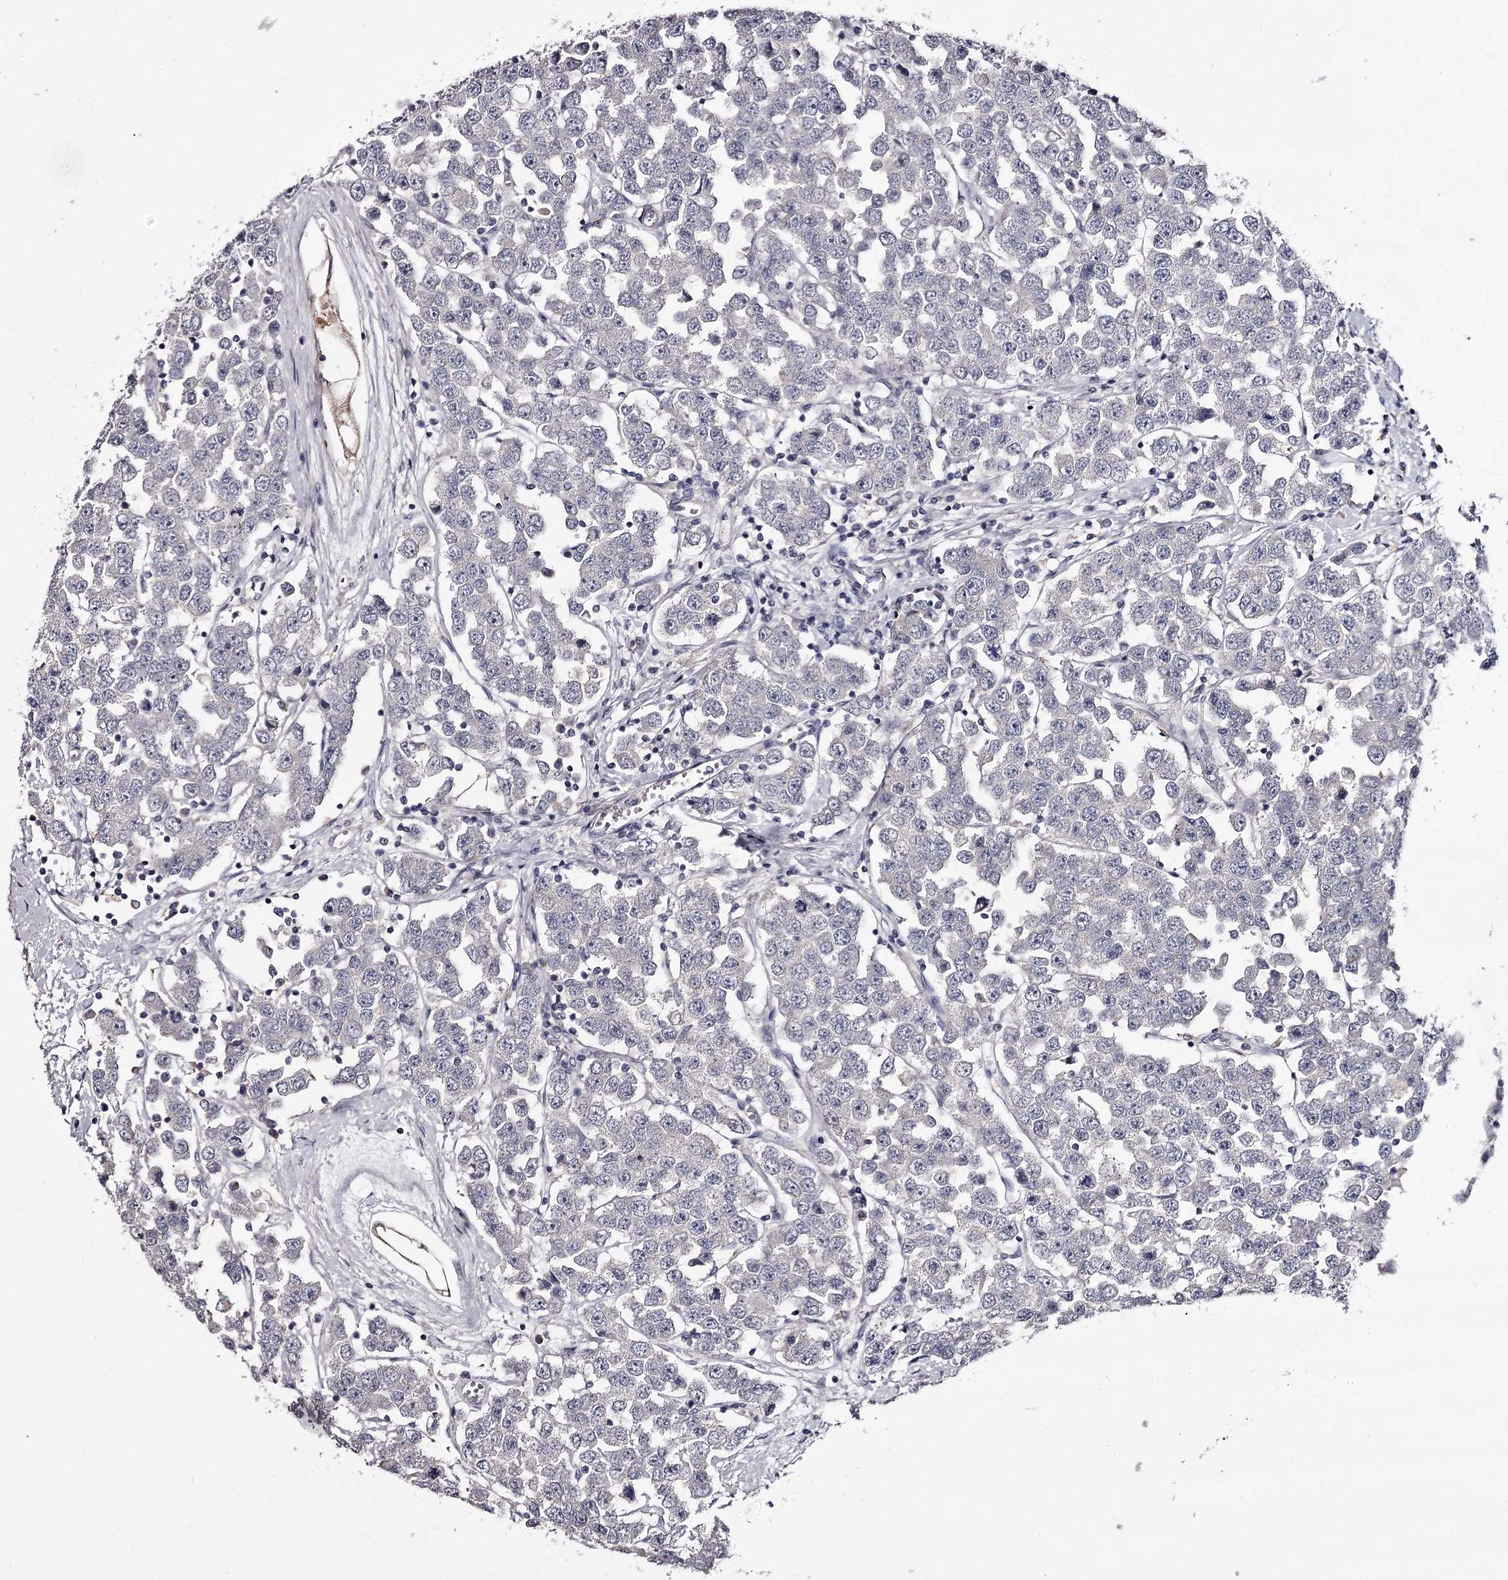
{"staining": {"intensity": "negative", "quantity": "none", "location": "none"}, "tissue": "testis cancer", "cell_type": "Tumor cells", "image_type": "cancer", "snomed": [{"axis": "morphology", "description": "Seminoma, NOS"}, {"axis": "topography", "description": "Testis"}], "caption": "An immunohistochemistry (IHC) histopathology image of testis cancer (seminoma) is shown. There is no staining in tumor cells of testis cancer (seminoma).", "gene": "PRM2", "patient": {"sex": "male", "age": 28}}